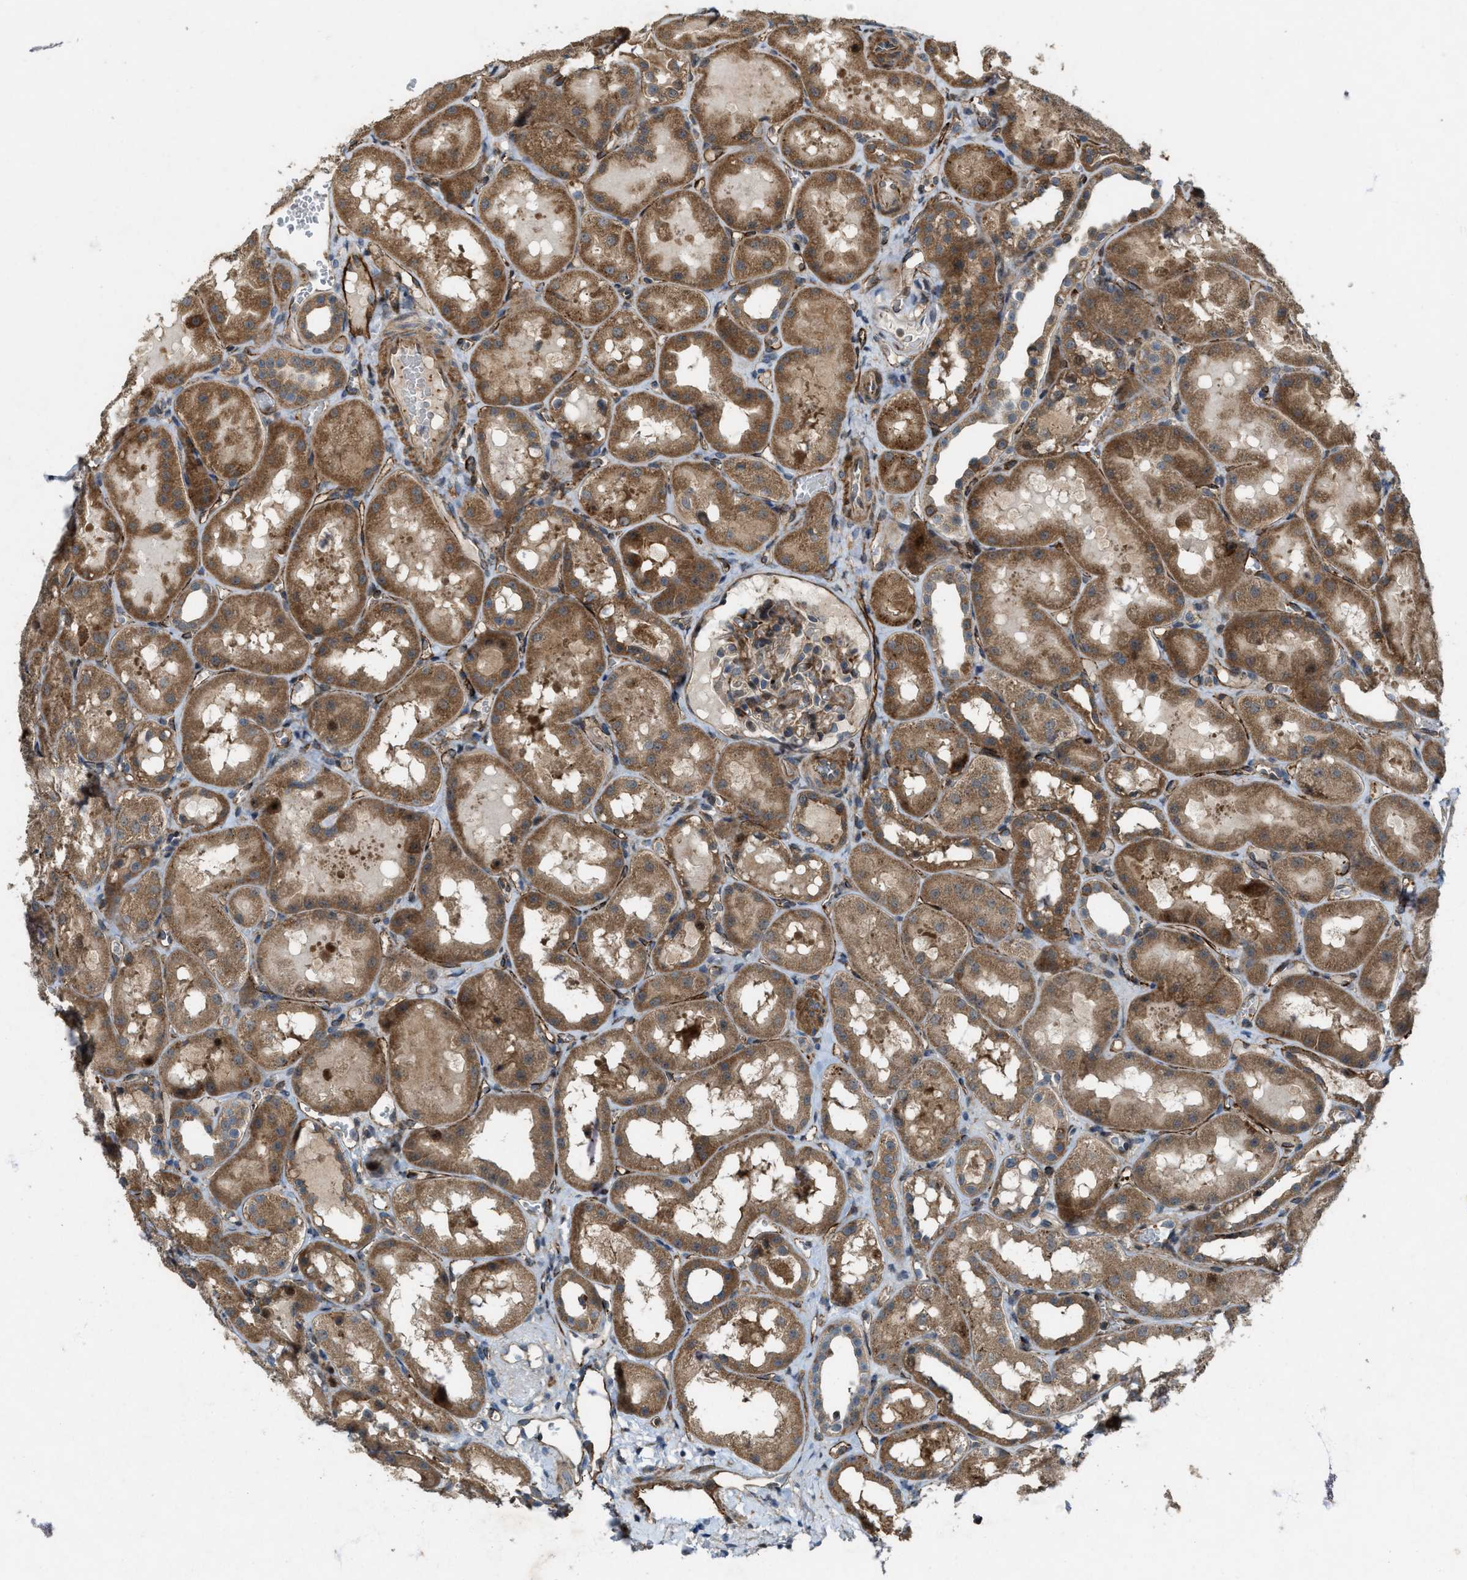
{"staining": {"intensity": "moderate", "quantity": ">75%", "location": "cytoplasmic/membranous"}, "tissue": "kidney", "cell_type": "Cells in glomeruli", "image_type": "normal", "snomed": [{"axis": "morphology", "description": "Normal tissue, NOS"}, {"axis": "topography", "description": "Kidney"}, {"axis": "topography", "description": "Urinary bladder"}], "caption": "Immunohistochemistry (IHC) histopathology image of unremarkable kidney: human kidney stained using immunohistochemistry (IHC) exhibits medium levels of moderate protein expression localized specifically in the cytoplasmic/membranous of cells in glomeruli, appearing as a cytoplasmic/membranous brown color.", "gene": "LRRC72", "patient": {"sex": "male", "age": 16}}